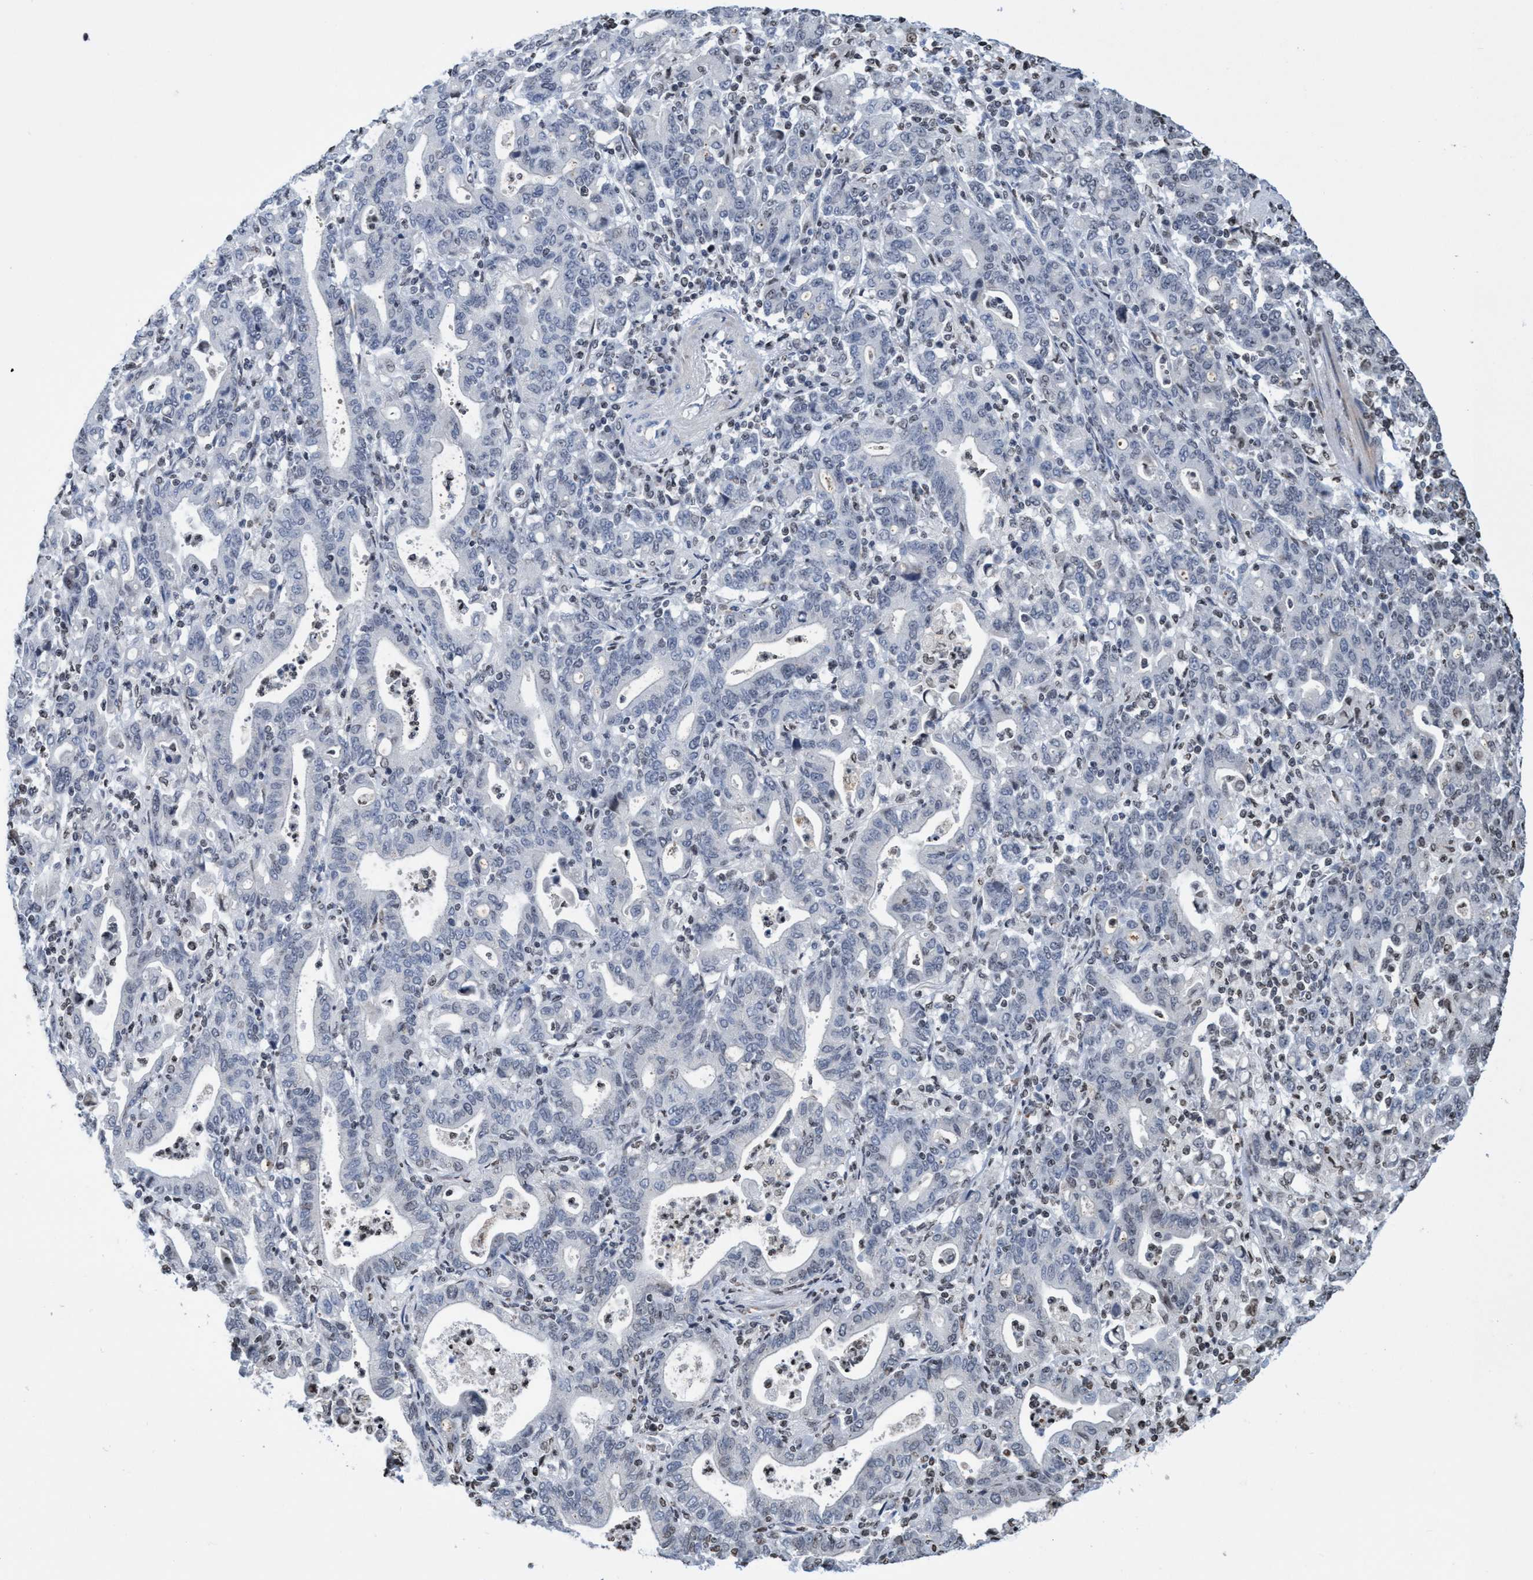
{"staining": {"intensity": "weak", "quantity": "<25%", "location": "nuclear"}, "tissue": "stomach cancer", "cell_type": "Tumor cells", "image_type": "cancer", "snomed": [{"axis": "morphology", "description": "Adenocarcinoma, NOS"}, {"axis": "topography", "description": "Stomach, upper"}], "caption": "Immunohistochemistry image of neoplastic tissue: stomach adenocarcinoma stained with DAB (3,3'-diaminobenzidine) exhibits no significant protein expression in tumor cells. (Immunohistochemistry, brightfield microscopy, high magnification).", "gene": "CBX2", "patient": {"sex": "male", "age": 69}}